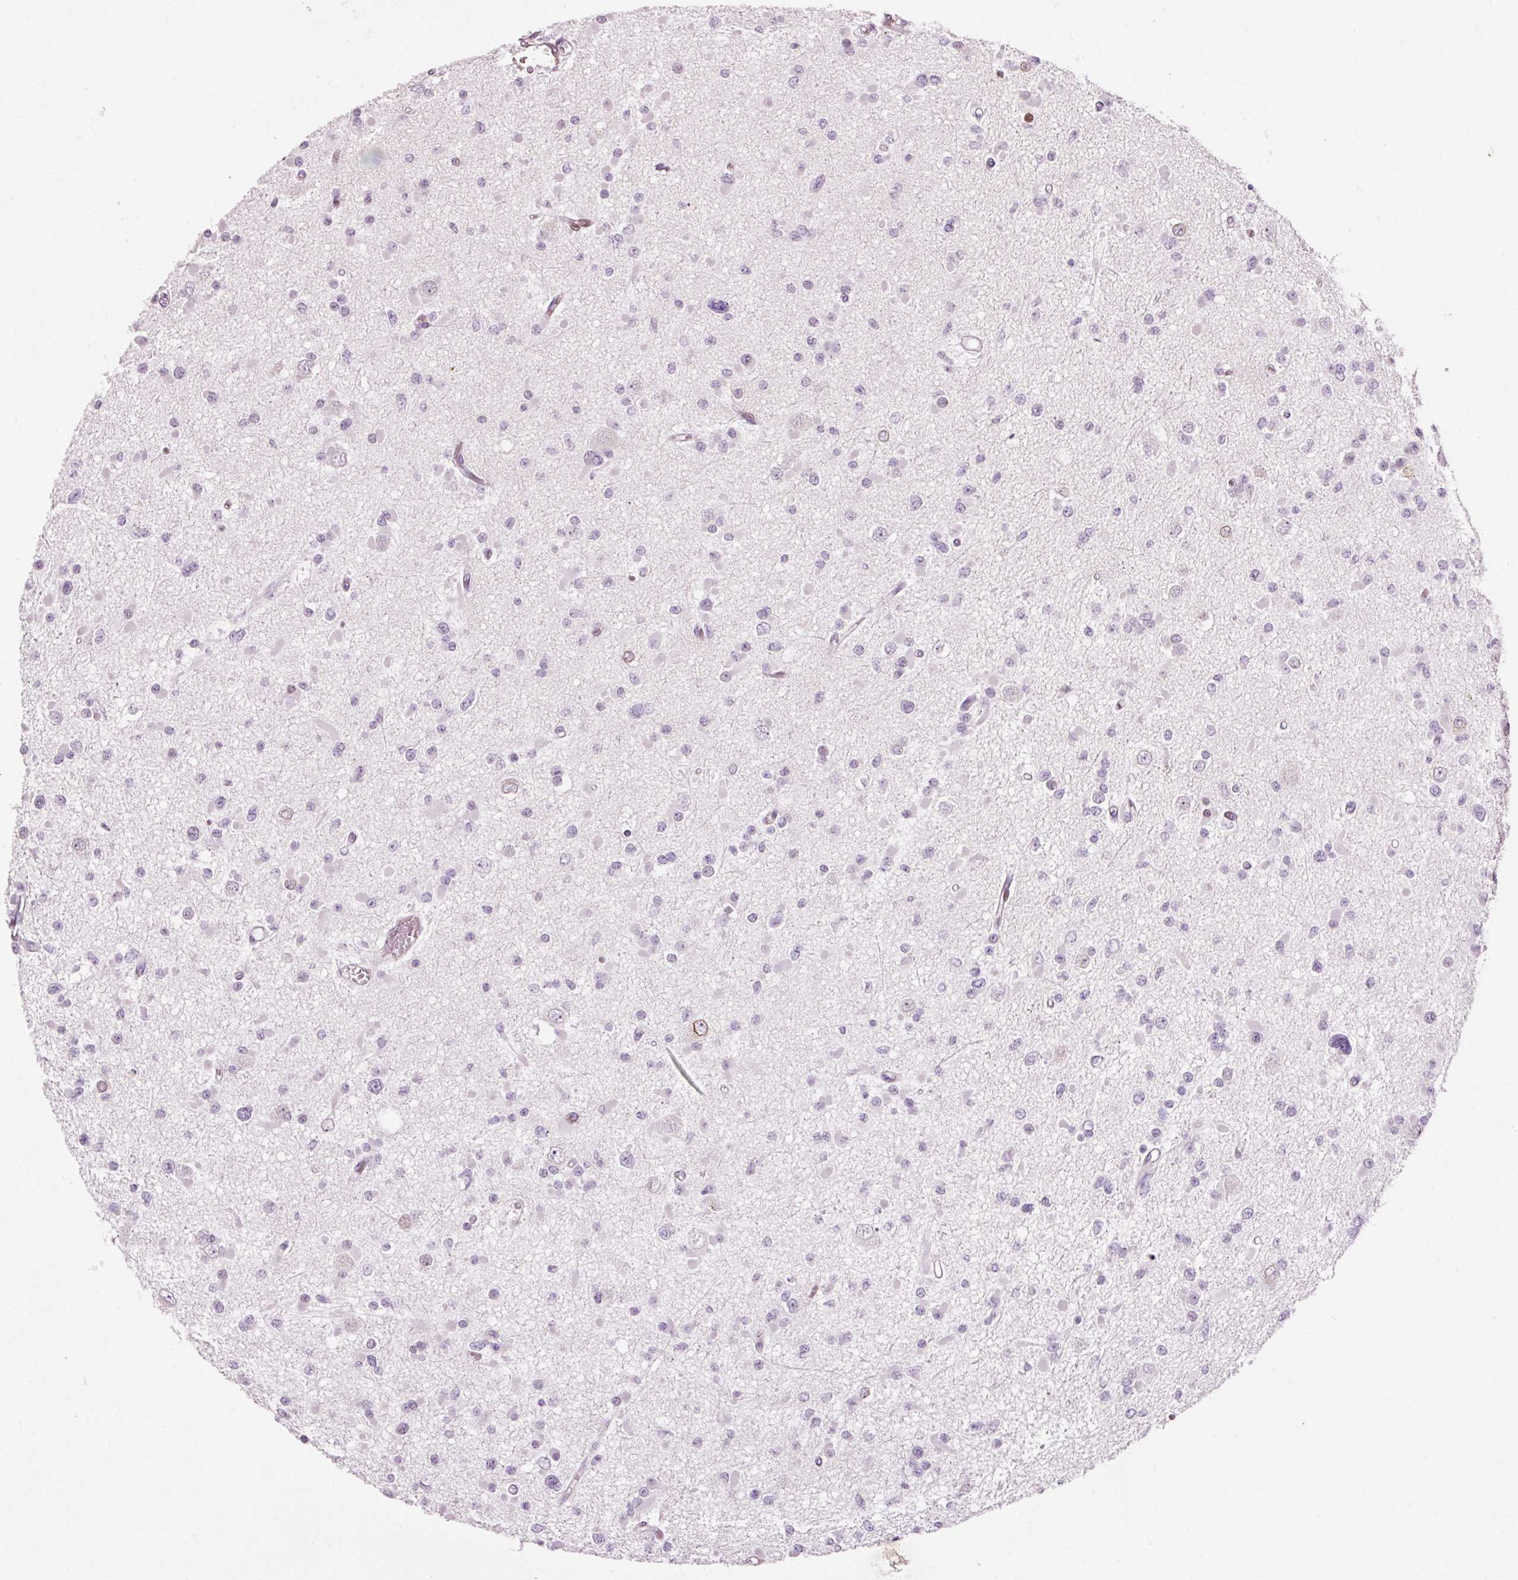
{"staining": {"intensity": "negative", "quantity": "none", "location": "none"}, "tissue": "glioma", "cell_type": "Tumor cells", "image_type": "cancer", "snomed": [{"axis": "morphology", "description": "Glioma, malignant, Low grade"}, {"axis": "topography", "description": "Brain"}], "caption": "Immunohistochemistry of glioma demonstrates no staining in tumor cells.", "gene": "ANKRD20A1", "patient": {"sex": "female", "age": 22}}